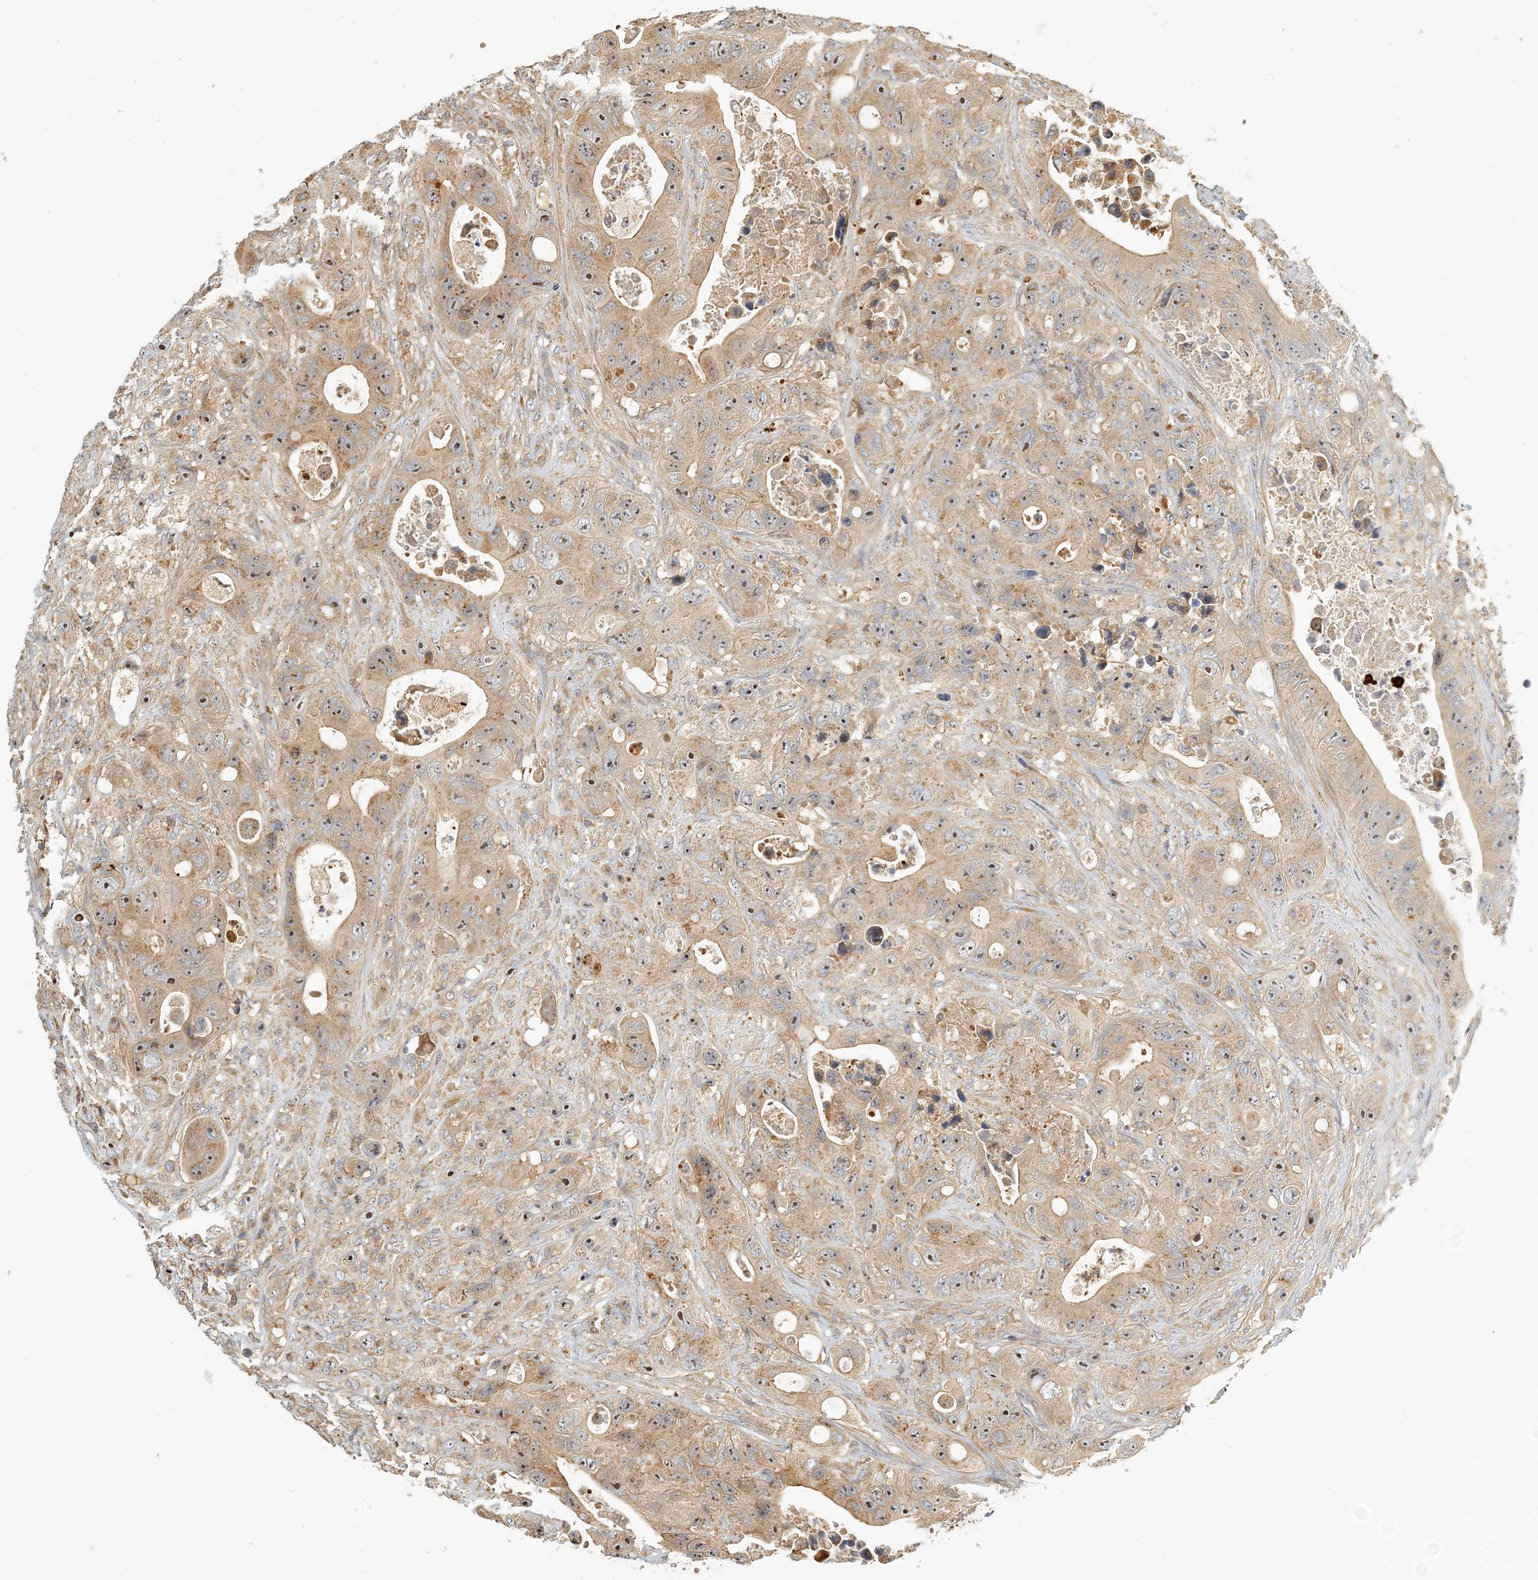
{"staining": {"intensity": "moderate", "quantity": ">75%", "location": "cytoplasmic/membranous,nuclear"}, "tissue": "colorectal cancer", "cell_type": "Tumor cells", "image_type": "cancer", "snomed": [{"axis": "morphology", "description": "Adenocarcinoma, NOS"}, {"axis": "topography", "description": "Colon"}], "caption": "Moderate cytoplasmic/membranous and nuclear staining is identified in about >75% of tumor cells in adenocarcinoma (colorectal).", "gene": "COLEC11", "patient": {"sex": "female", "age": 46}}